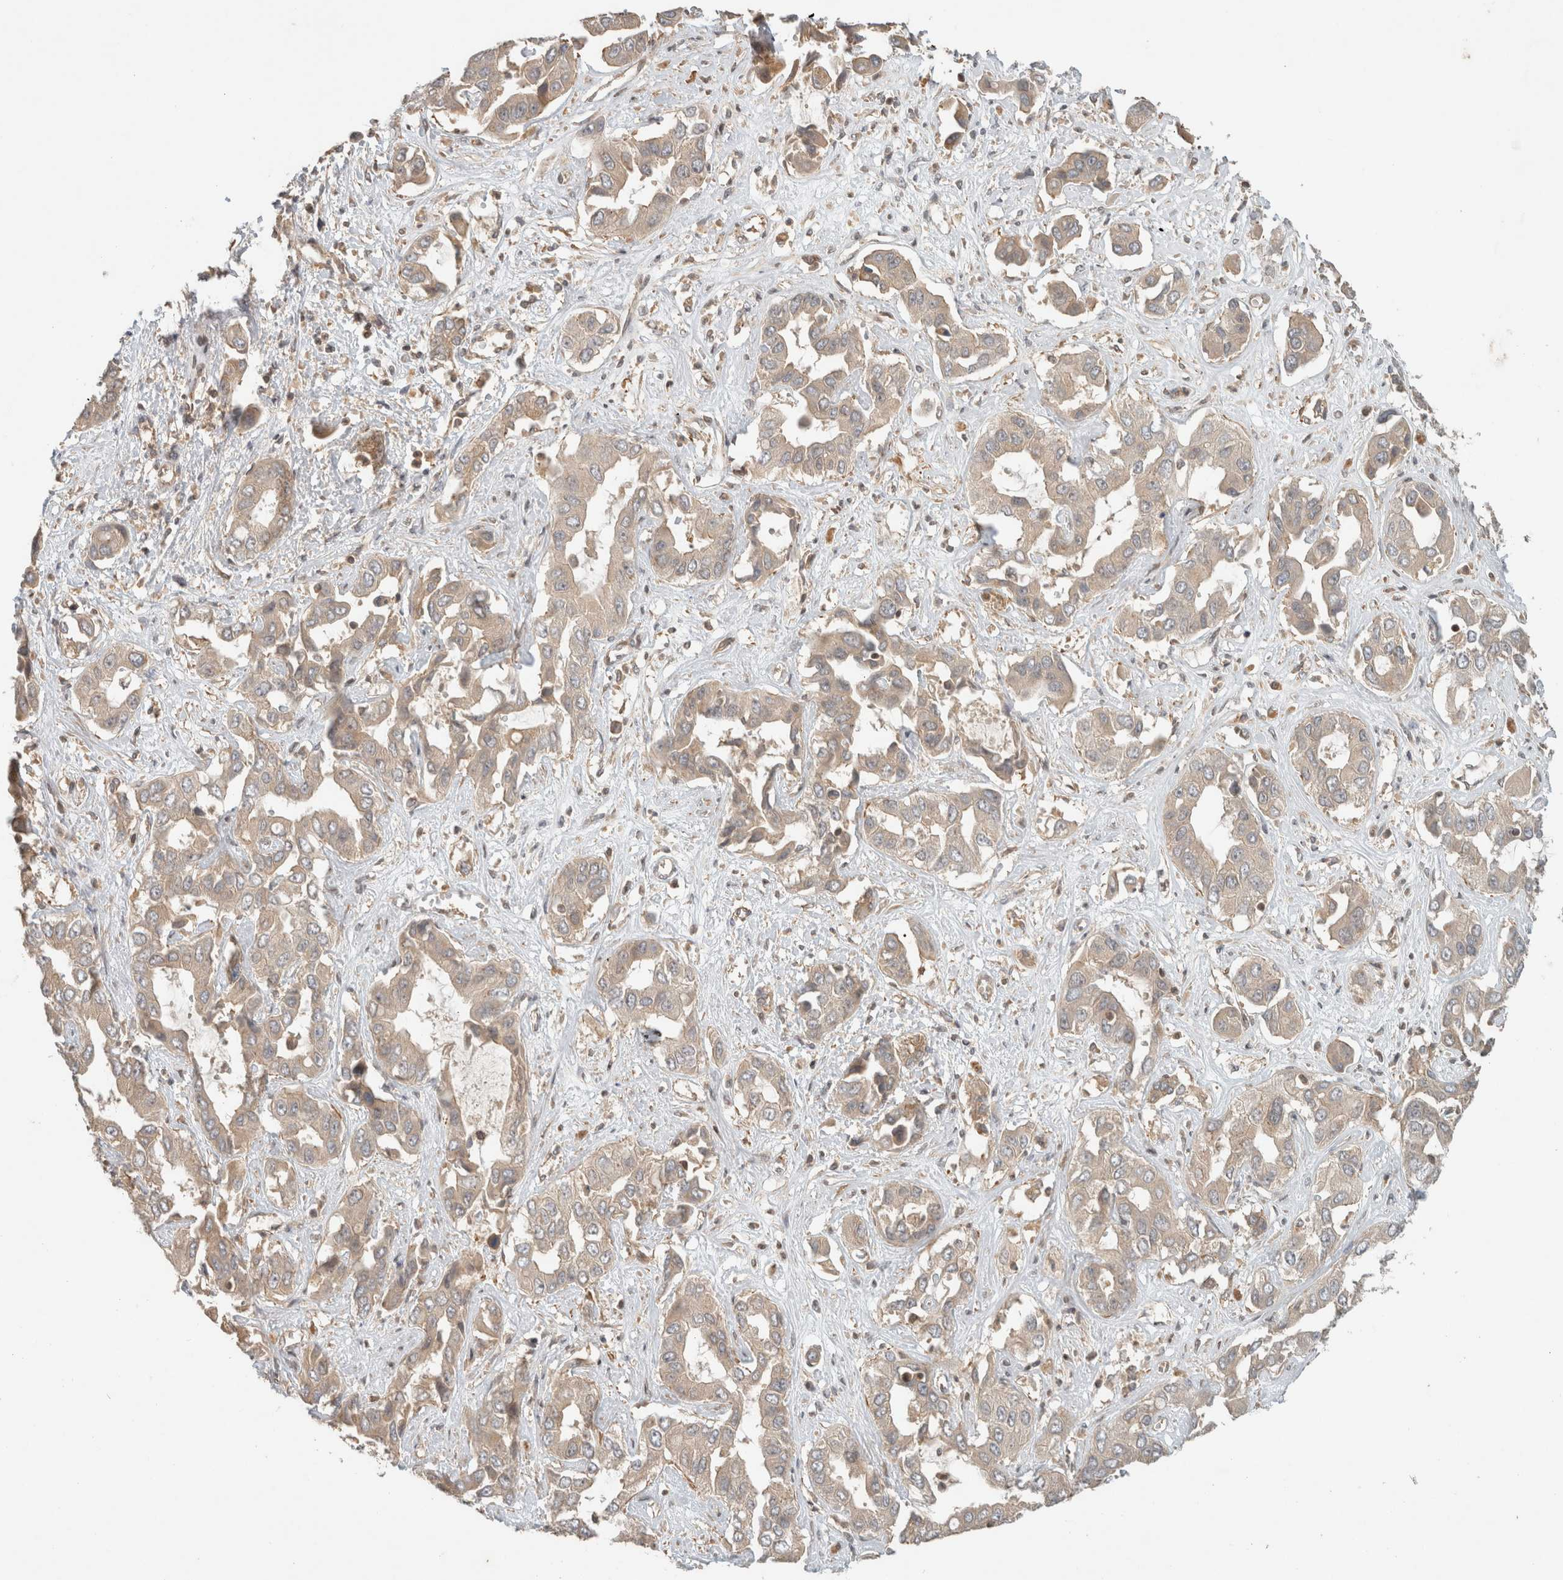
{"staining": {"intensity": "weak", "quantity": "<25%", "location": "cytoplasmic/membranous"}, "tissue": "liver cancer", "cell_type": "Tumor cells", "image_type": "cancer", "snomed": [{"axis": "morphology", "description": "Cholangiocarcinoma"}, {"axis": "topography", "description": "Liver"}], "caption": "Liver cancer (cholangiocarcinoma) stained for a protein using IHC reveals no staining tumor cells.", "gene": "CAAP1", "patient": {"sex": "female", "age": 52}}